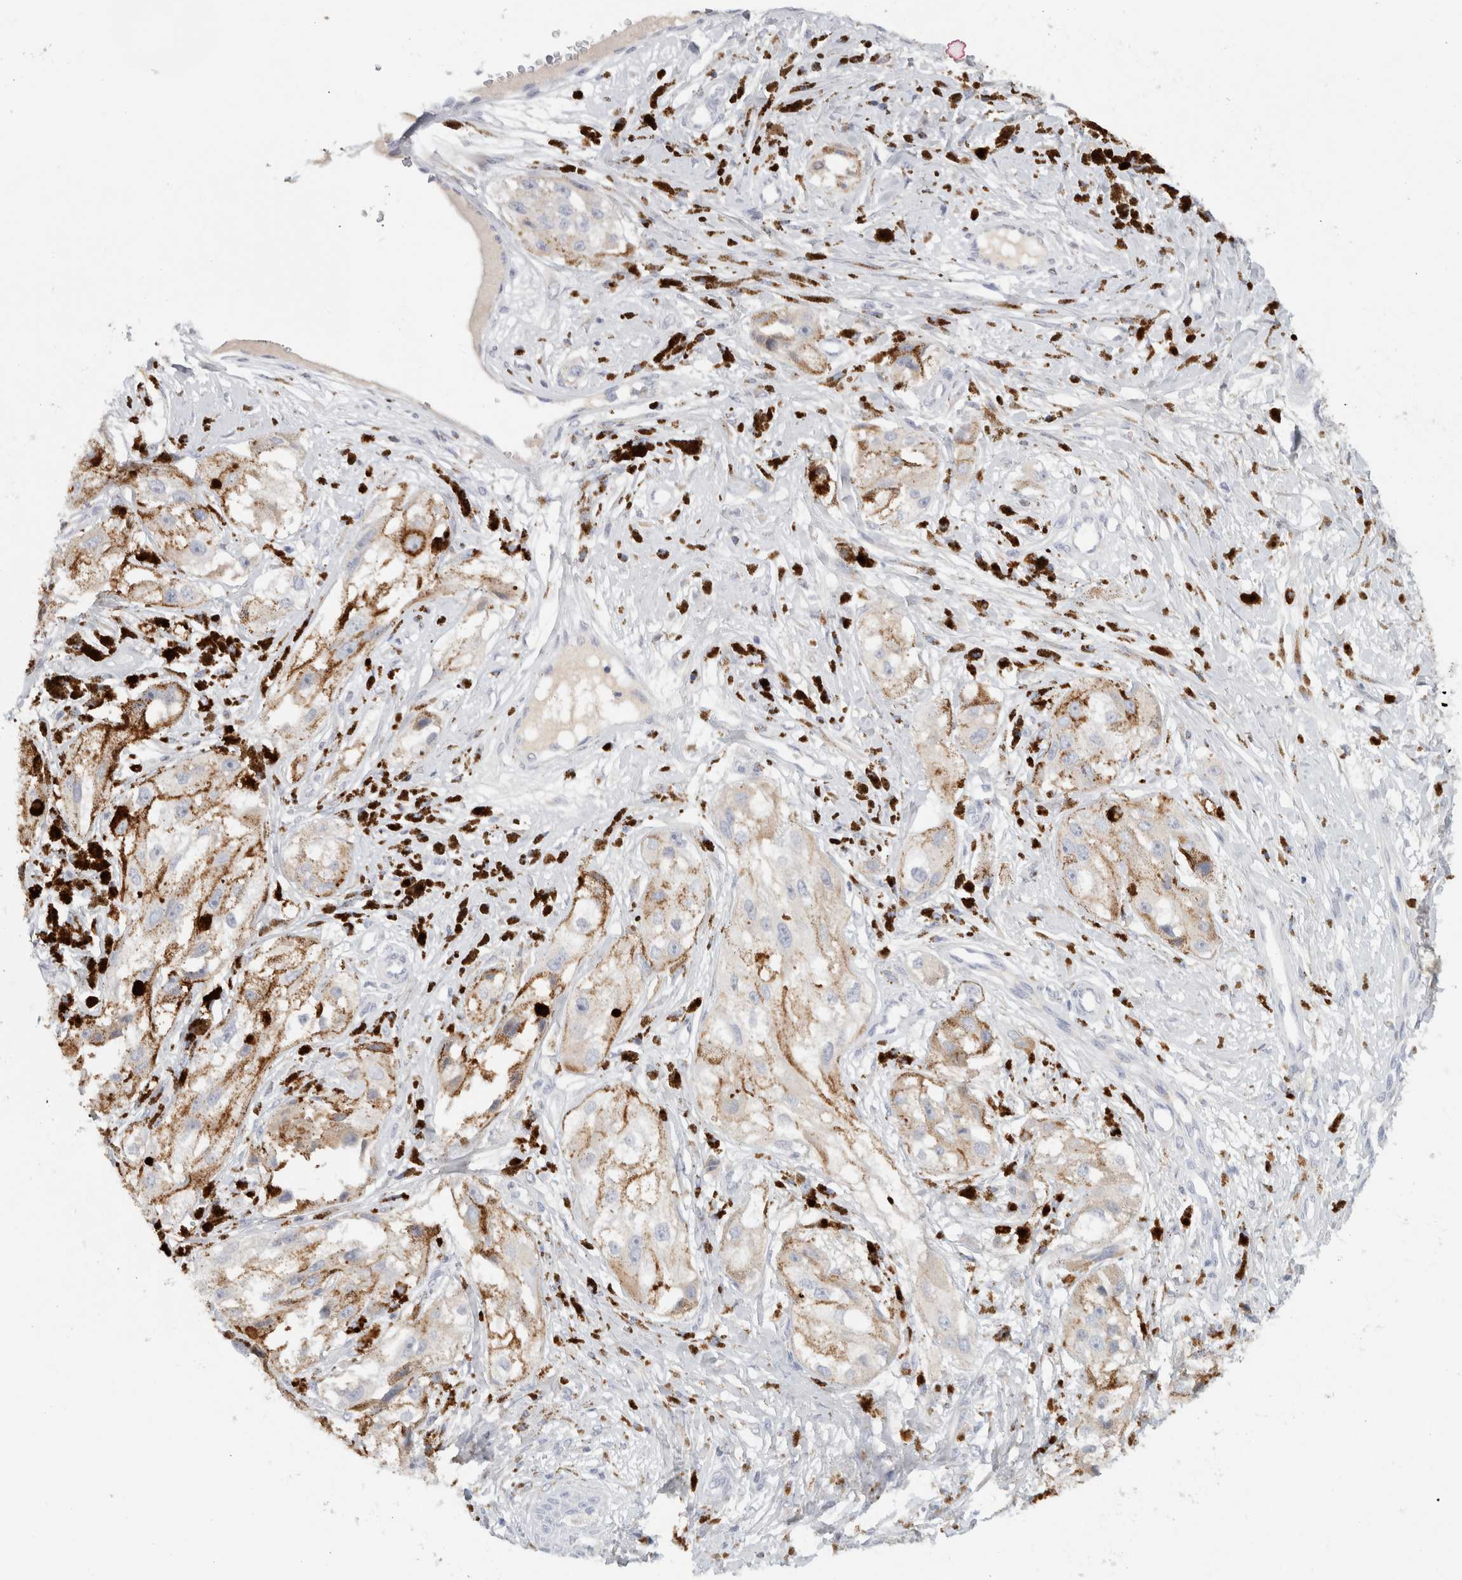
{"staining": {"intensity": "negative", "quantity": "none", "location": "none"}, "tissue": "melanoma", "cell_type": "Tumor cells", "image_type": "cancer", "snomed": [{"axis": "morphology", "description": "Malignant melanoma, NOS"}, {"axis": "topography", "description": "Skin"}], "caption": "Tumor cells are negative for brown protein staining in malignant melanoma.", "gene": "STK31", "patient": {"sex": "male", "age": 88}}